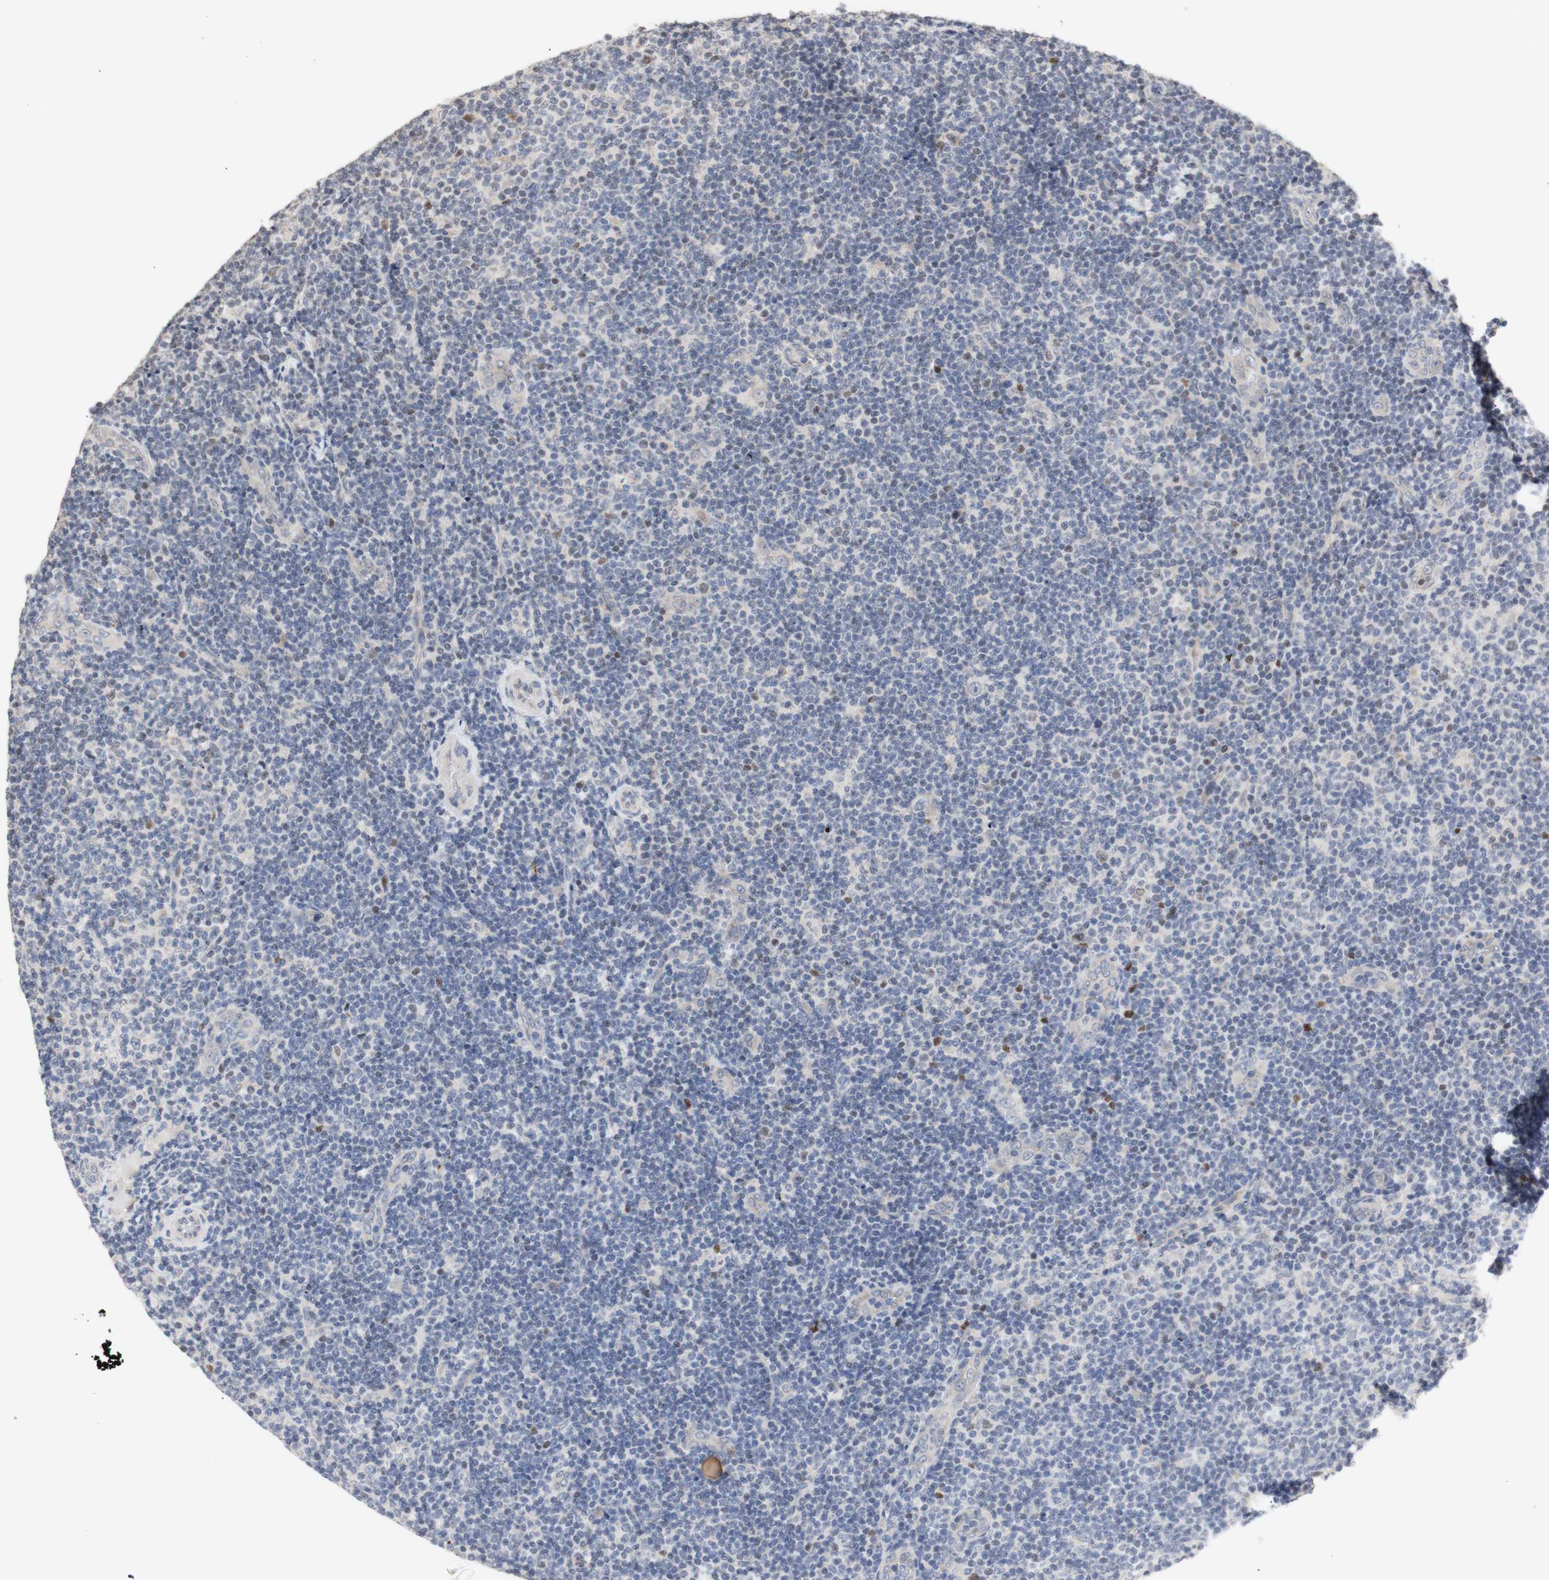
{"staining": {"intensity": "negative", "quantity": "none", "location": "none"}, "tissue": "lymphoma", "cell_type": "Tumor cells", "image_type": "cancer", "snomed": [{"axis": "morphology", "description": "Malignant lymphoma, non-Hodgkin's type, Low grade"}, {"axis": "topography", "description": "Lymph node"}], "caption": "Immunohistochemistry micrograph of human lymphoma stained for a protein (brown), which exhibits no staining in tumor cells.", "gene": "FOSB", "patient": {"sex": "male", "age": 83}}